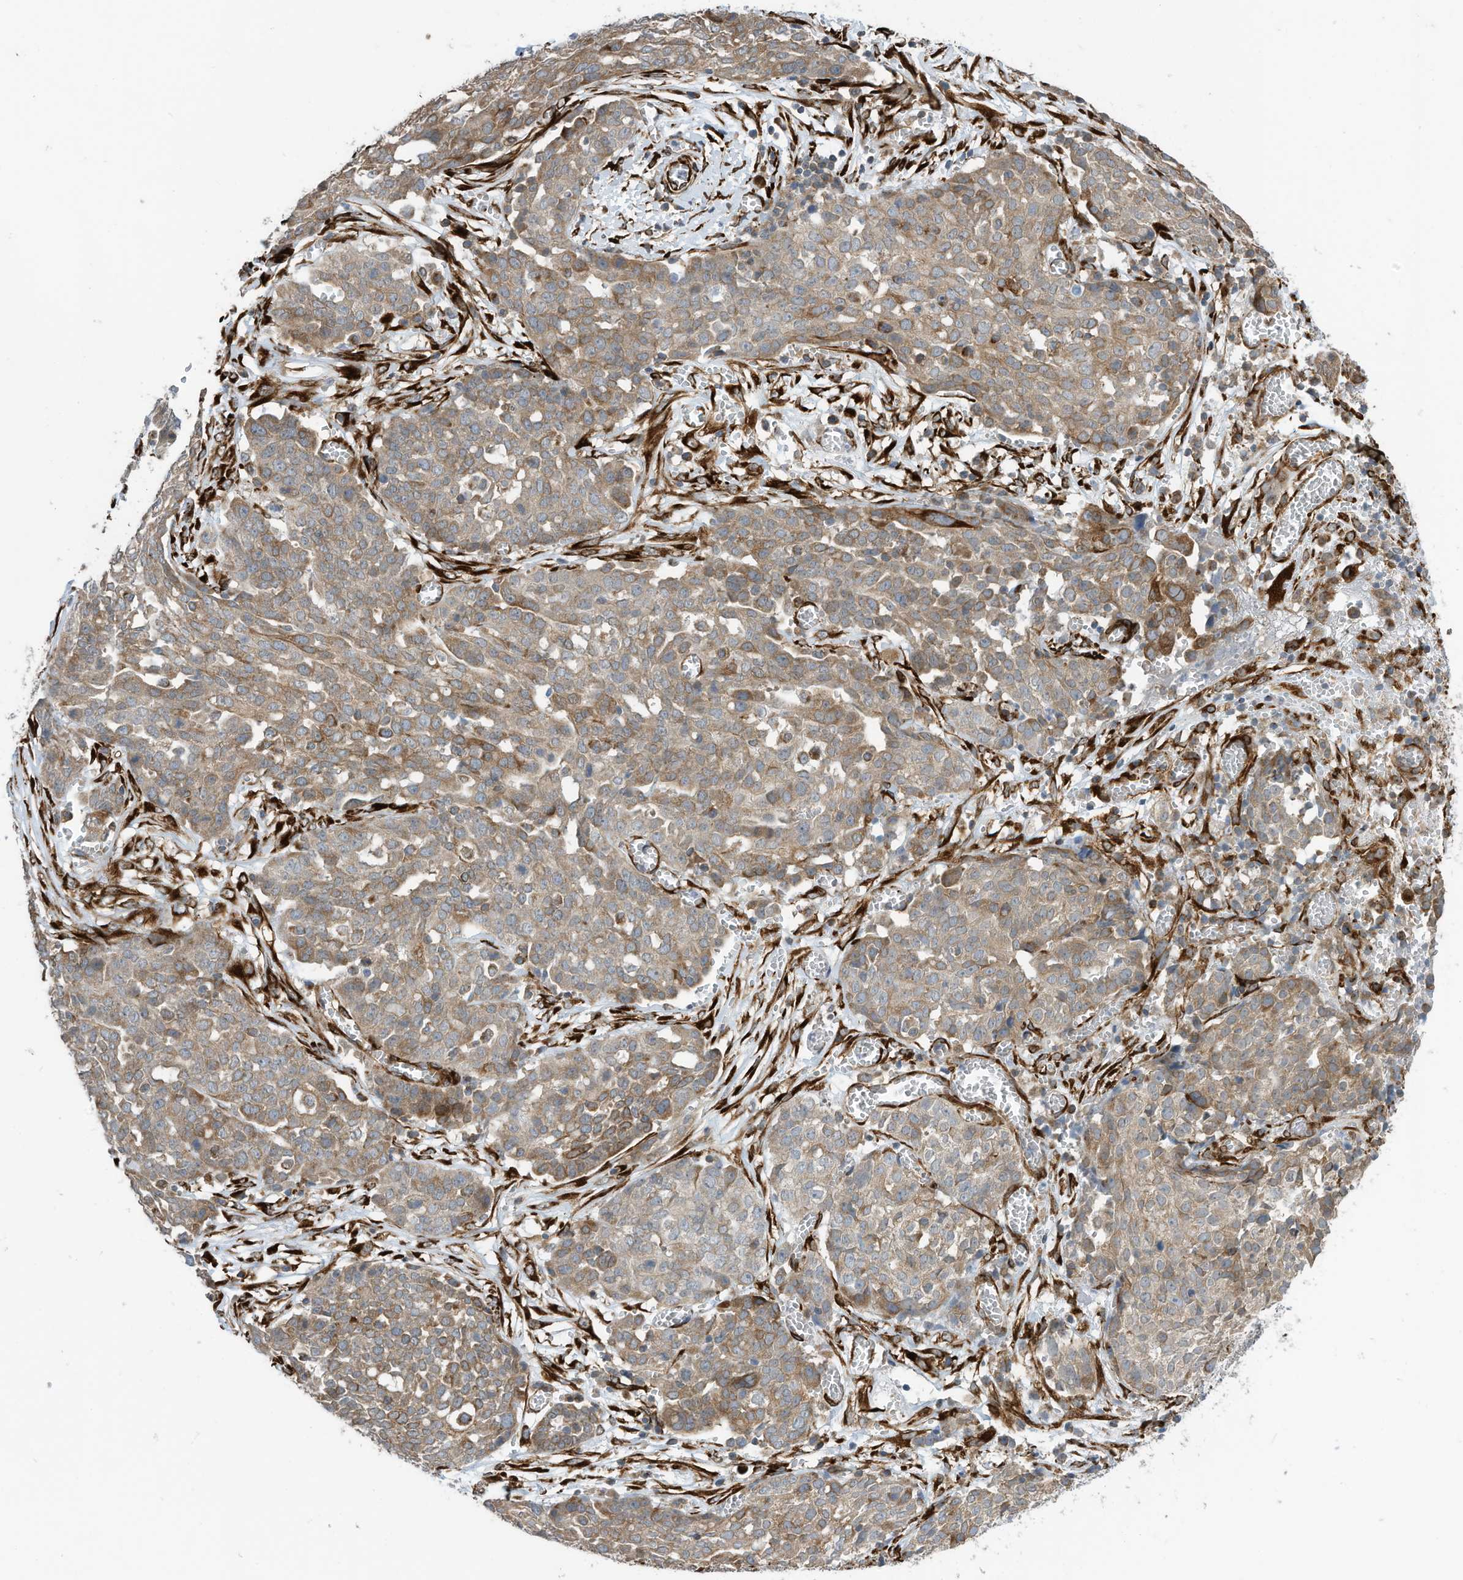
{"staining": {"intensity": "moderate", "quantity": ">75%", "location": "cytoplasmic/membranous"}, "tissue": "ovarian cancer", "cell_type": "Tumor cells", "image_type": "cancer", "snomed": [{"axis": "morphology", "description": "Cystadenocarcinoma, serous, NOS"}, {"axis": "topography", "description": "Soft tissue"}, {"axis": "topography", "description": "Ovary"}], "caption": "Immunohistochemistry staining of ovarian cancer (serous cystadenocarcinoma), which shows medium levels of moderate cytoplasmic/membranous staining in about >75% of tumor cells indicating moderate cytoplasmic/membranous protein positivity. The staining was performed using DAB (3,3'-diaminobenzidine) (brown) for protein detection and nuclei were counterstained in hematoxylin (blue).", "gene": "ZBTB45", "patient": {"sex": "female", "age": 57}}